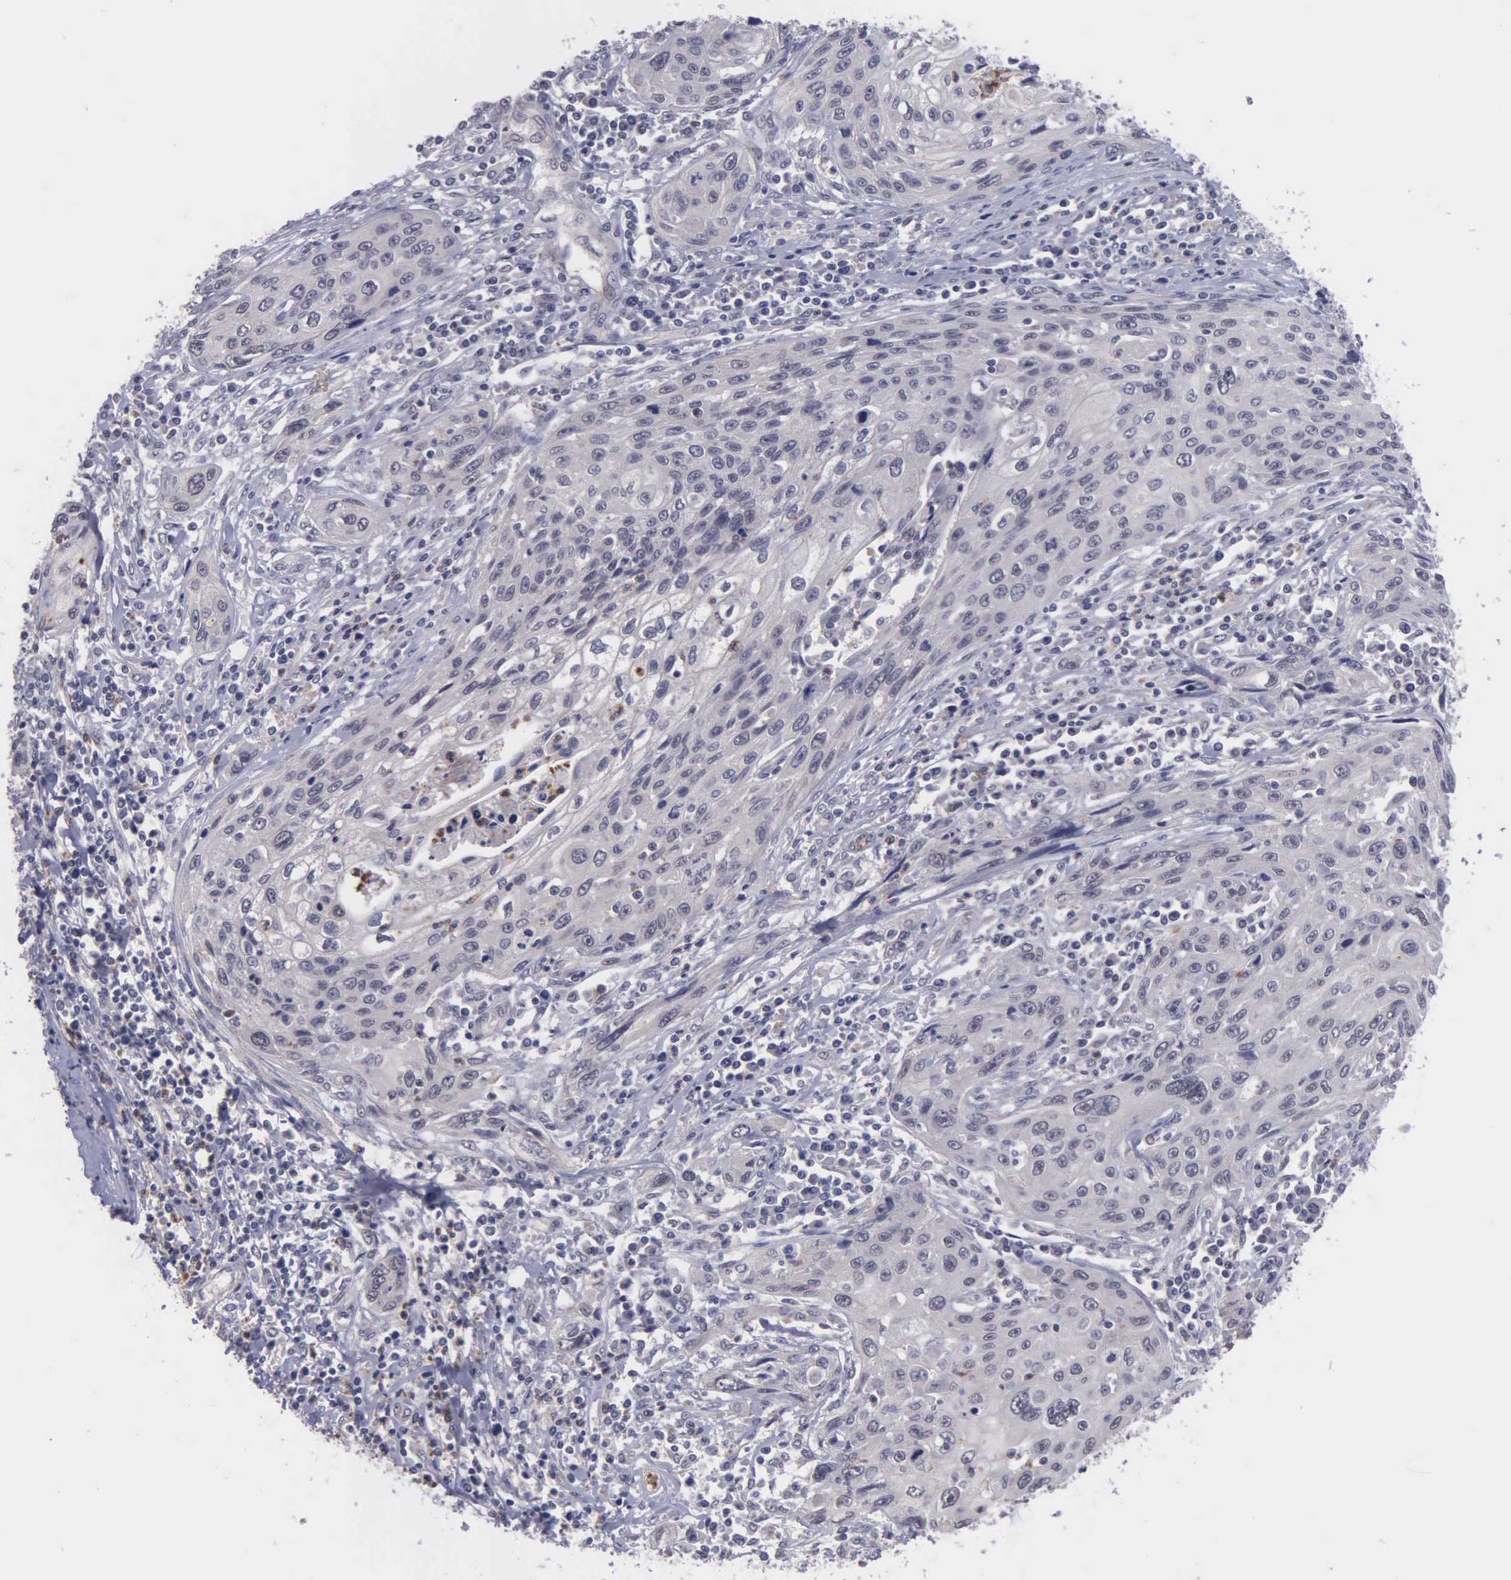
{"staining": {"intensity": "negative", "quantity": "none", "location": "none"}, "tissue": "cervical cancer", "cell_type": "Tumor cells", "image_type": "cancer", "snomed": [{"axis": "morphology", "description": "Squamous cell carcinoma, NOS"}, {"axis": "topography", "description": "Cervix"}], "caption": "There is no significant staining in tumor cells of squamous cell carcinoma (cervical). The staining is performed using DAB (3,3'-diaminobenzidine) brown chromogen with nuclei counter-stained in using hematoxylin.", "gene": "MAP3K9", "patient": {"sex": "female", "age": 32}}